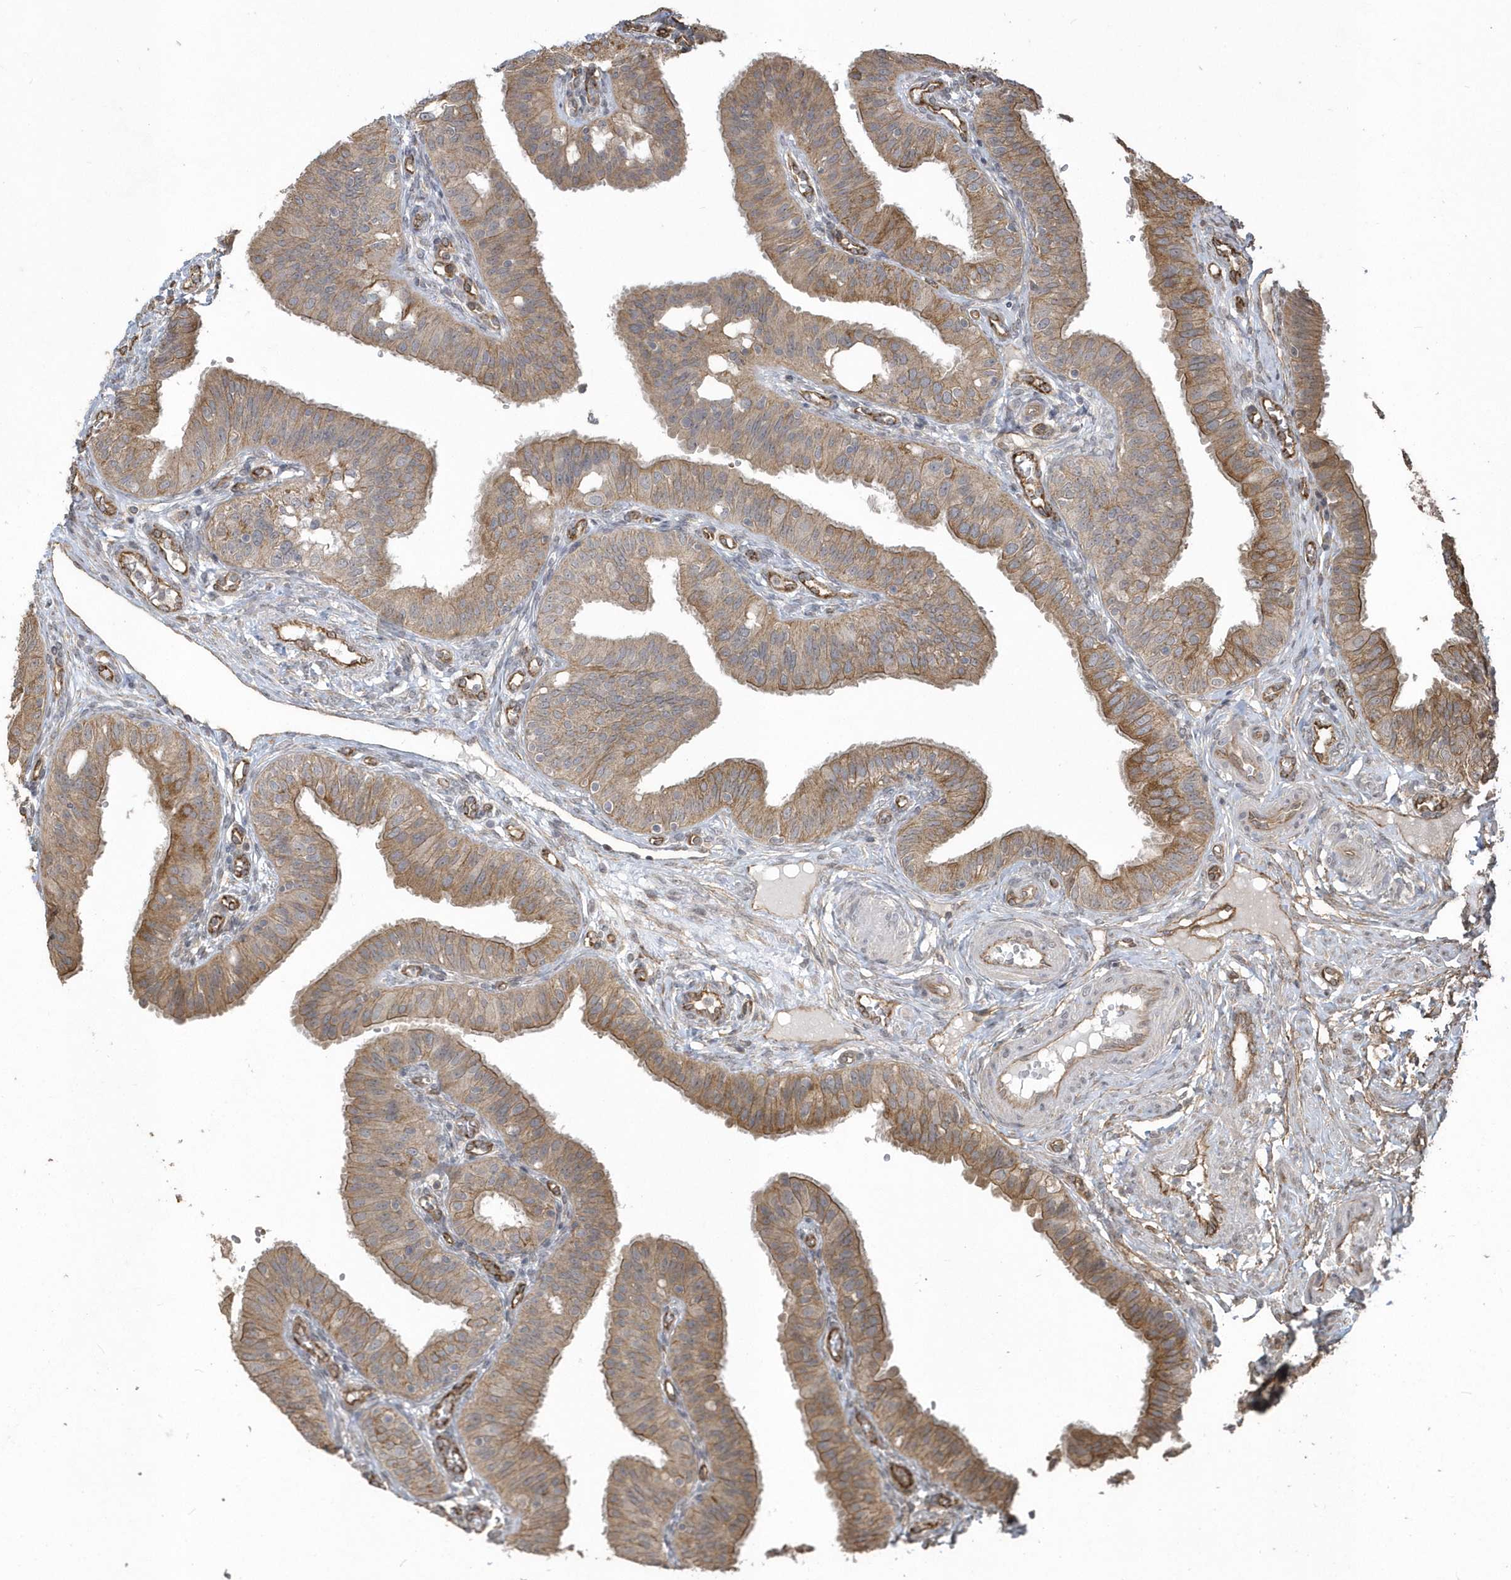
{"staining": {"intensity": "moderate", "quantity": ">75%", "location": "cytoplasmic/membranous"}, "tissue": "fallopian tube", "cell_type": "Glandular cells", "image_type": "normal", "snomed": [{"axis": "morphology", "description": "Normal tissue, NOS"}, {"axis": "topography", "description": "Fallopian tube"}, {"axis": "topography", "description": "Ovary"}], "caption": "IHC (DAB) staining of benign fallopian tube reveals moderate cytoplasmic/membranous protein expression in about >75% of glandular cells.", "gene": "HERPUD1", "patient": {"sex": "female", "age": 42}}